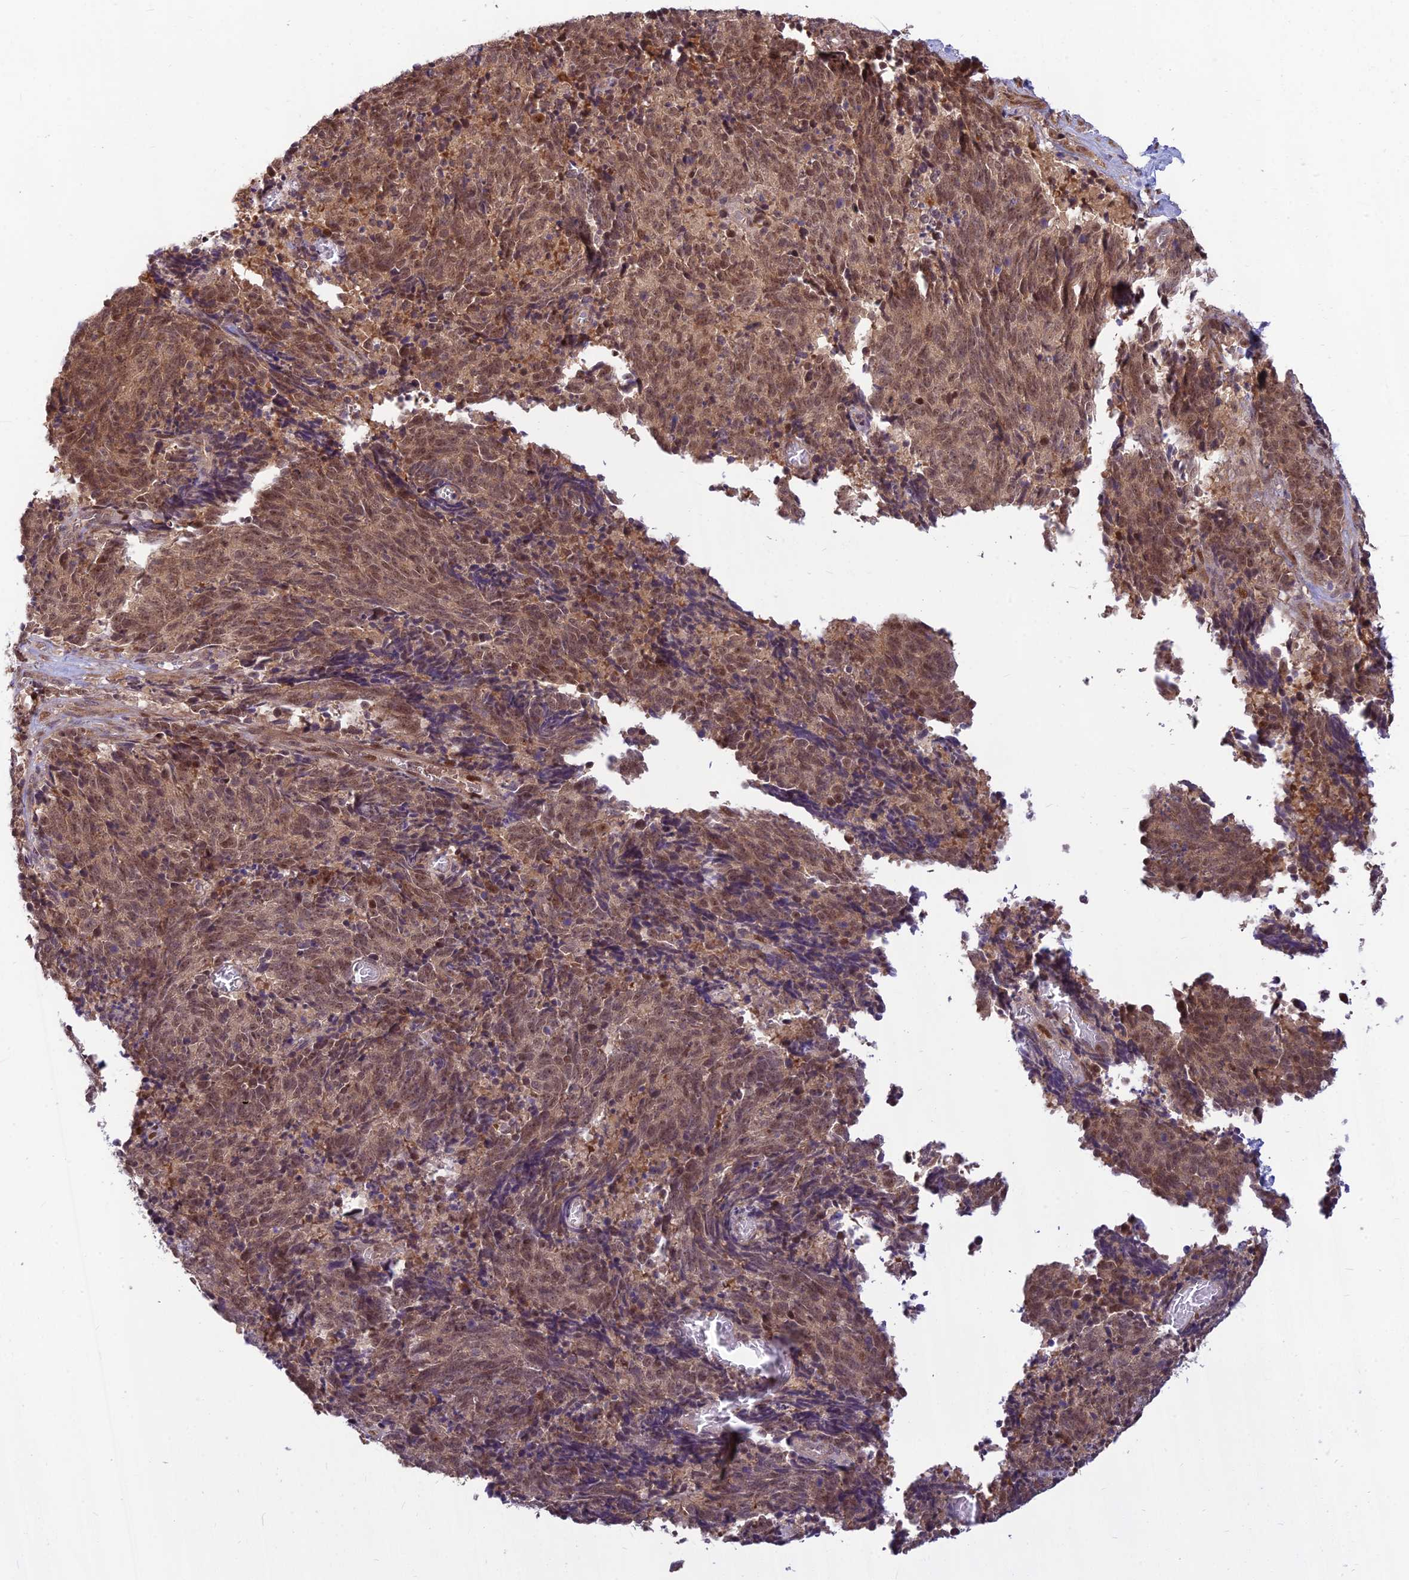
{"staining": {"intensity": "moderate", "quantity": ">75%", "location": "nuclear"}, "tissue": "cervical cancer", "cell_type": "Tumor cells", "image_type": "cancer", "snomed": [{"axis": "morphology", "description": "Squamous cell carcinoma, NOS"}, {"axis": "topography", "description": "Cervix"}], "caption": "Squamous cell carcinoma (cervical) tissue exhibits moderate nuclear positivity in approximately >75% of tumor cells", "gene": "ASPDH", "patient": {"sex": "female", "age": 29}}